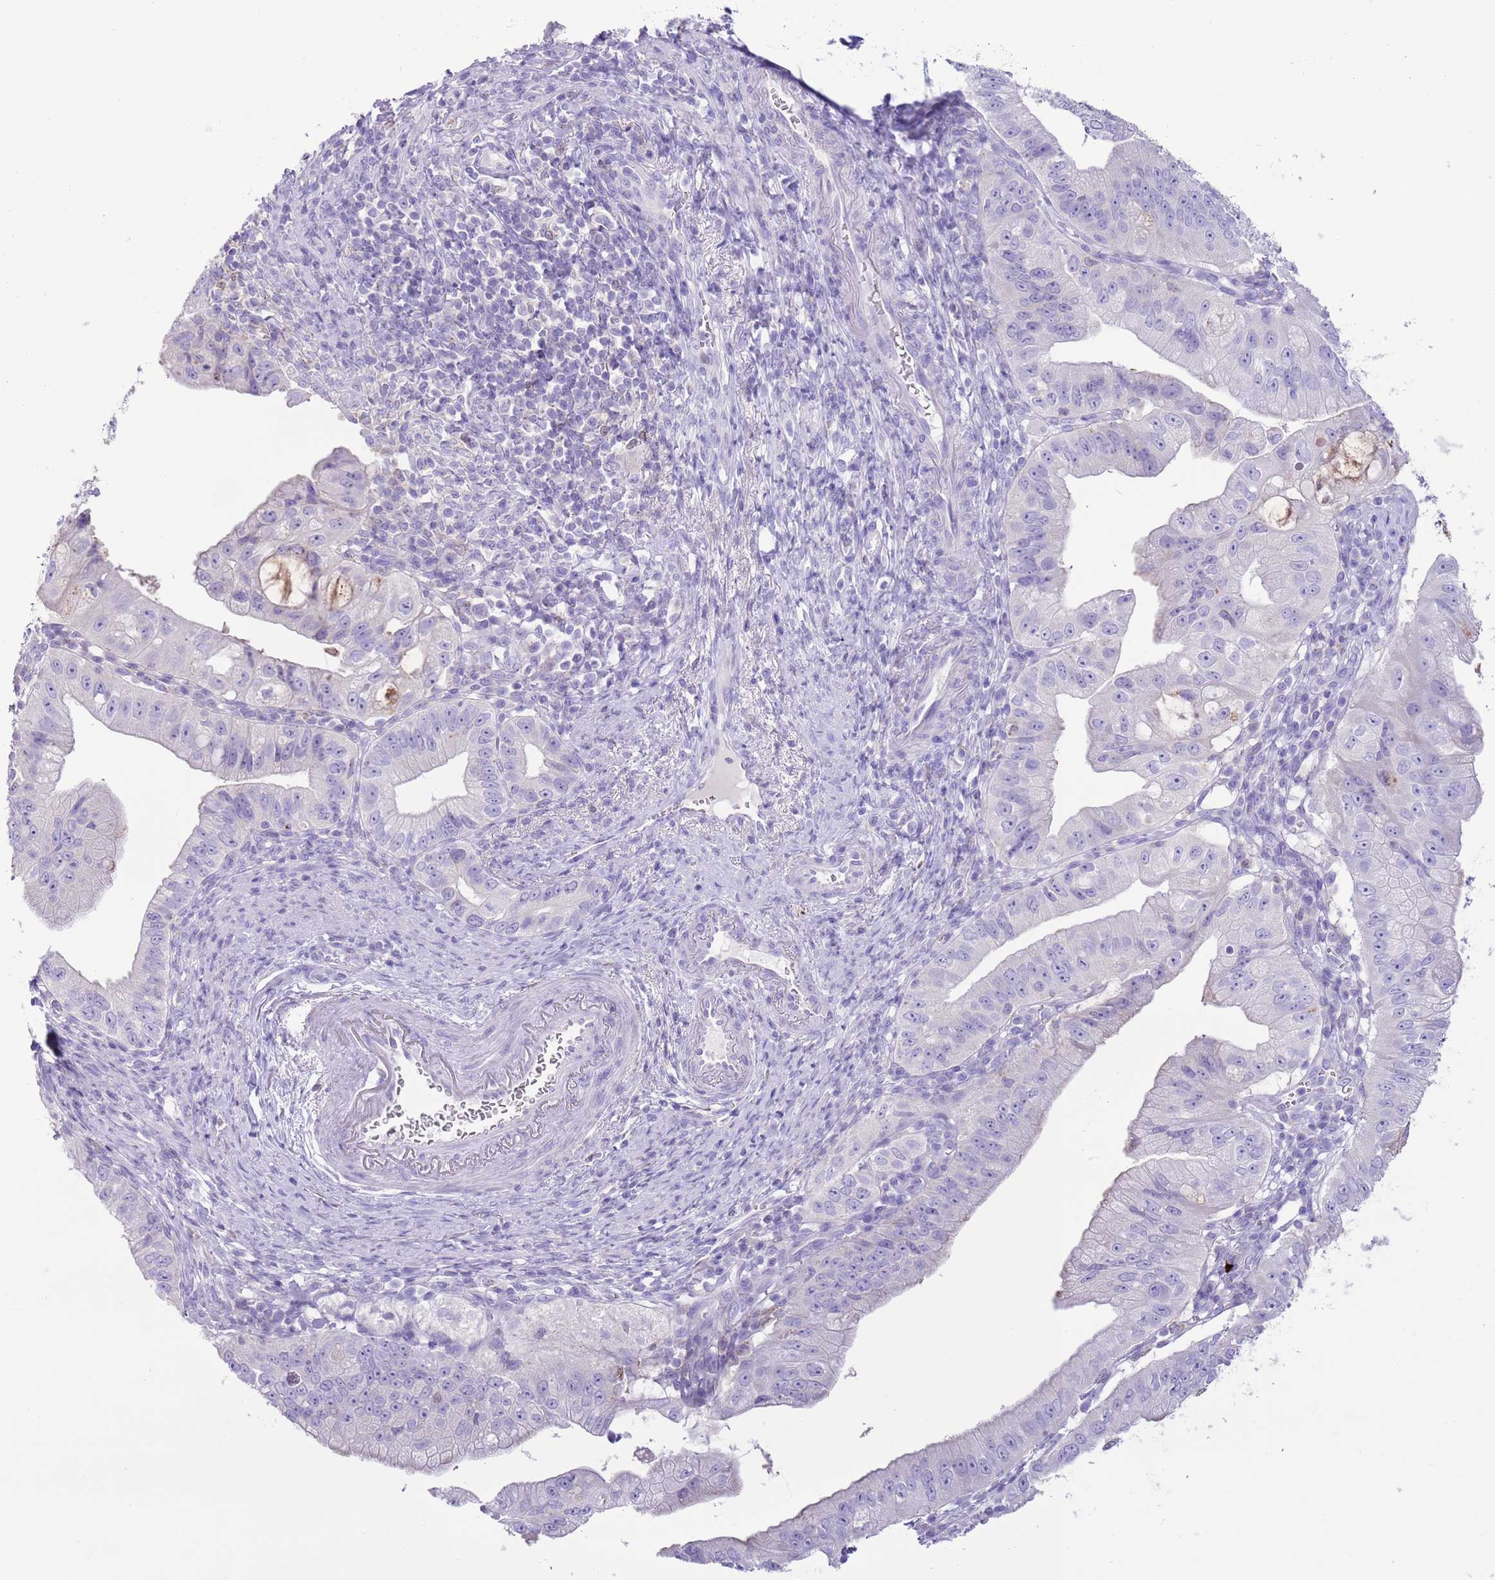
{"staining": {"intensity": "negative", "quantity": "none", "location": "none"}, "tissue": "pancreatic cancer", "cell_type": "Tumor cells", "image_type": "cancer", "snomed": [{"axis": "morphology", "description": "Adenocarcinoma, NOS"}, {"axis": "topography", "description": "Pancreas"}], "caption": "Human adenocarcinoma (pancreatic) stained for a protein using immunohistochemistry (IHC) reveals no staining in tumor cells.", "gene": "ZNF697", "patient": {"sex": "male", "age": 70}}